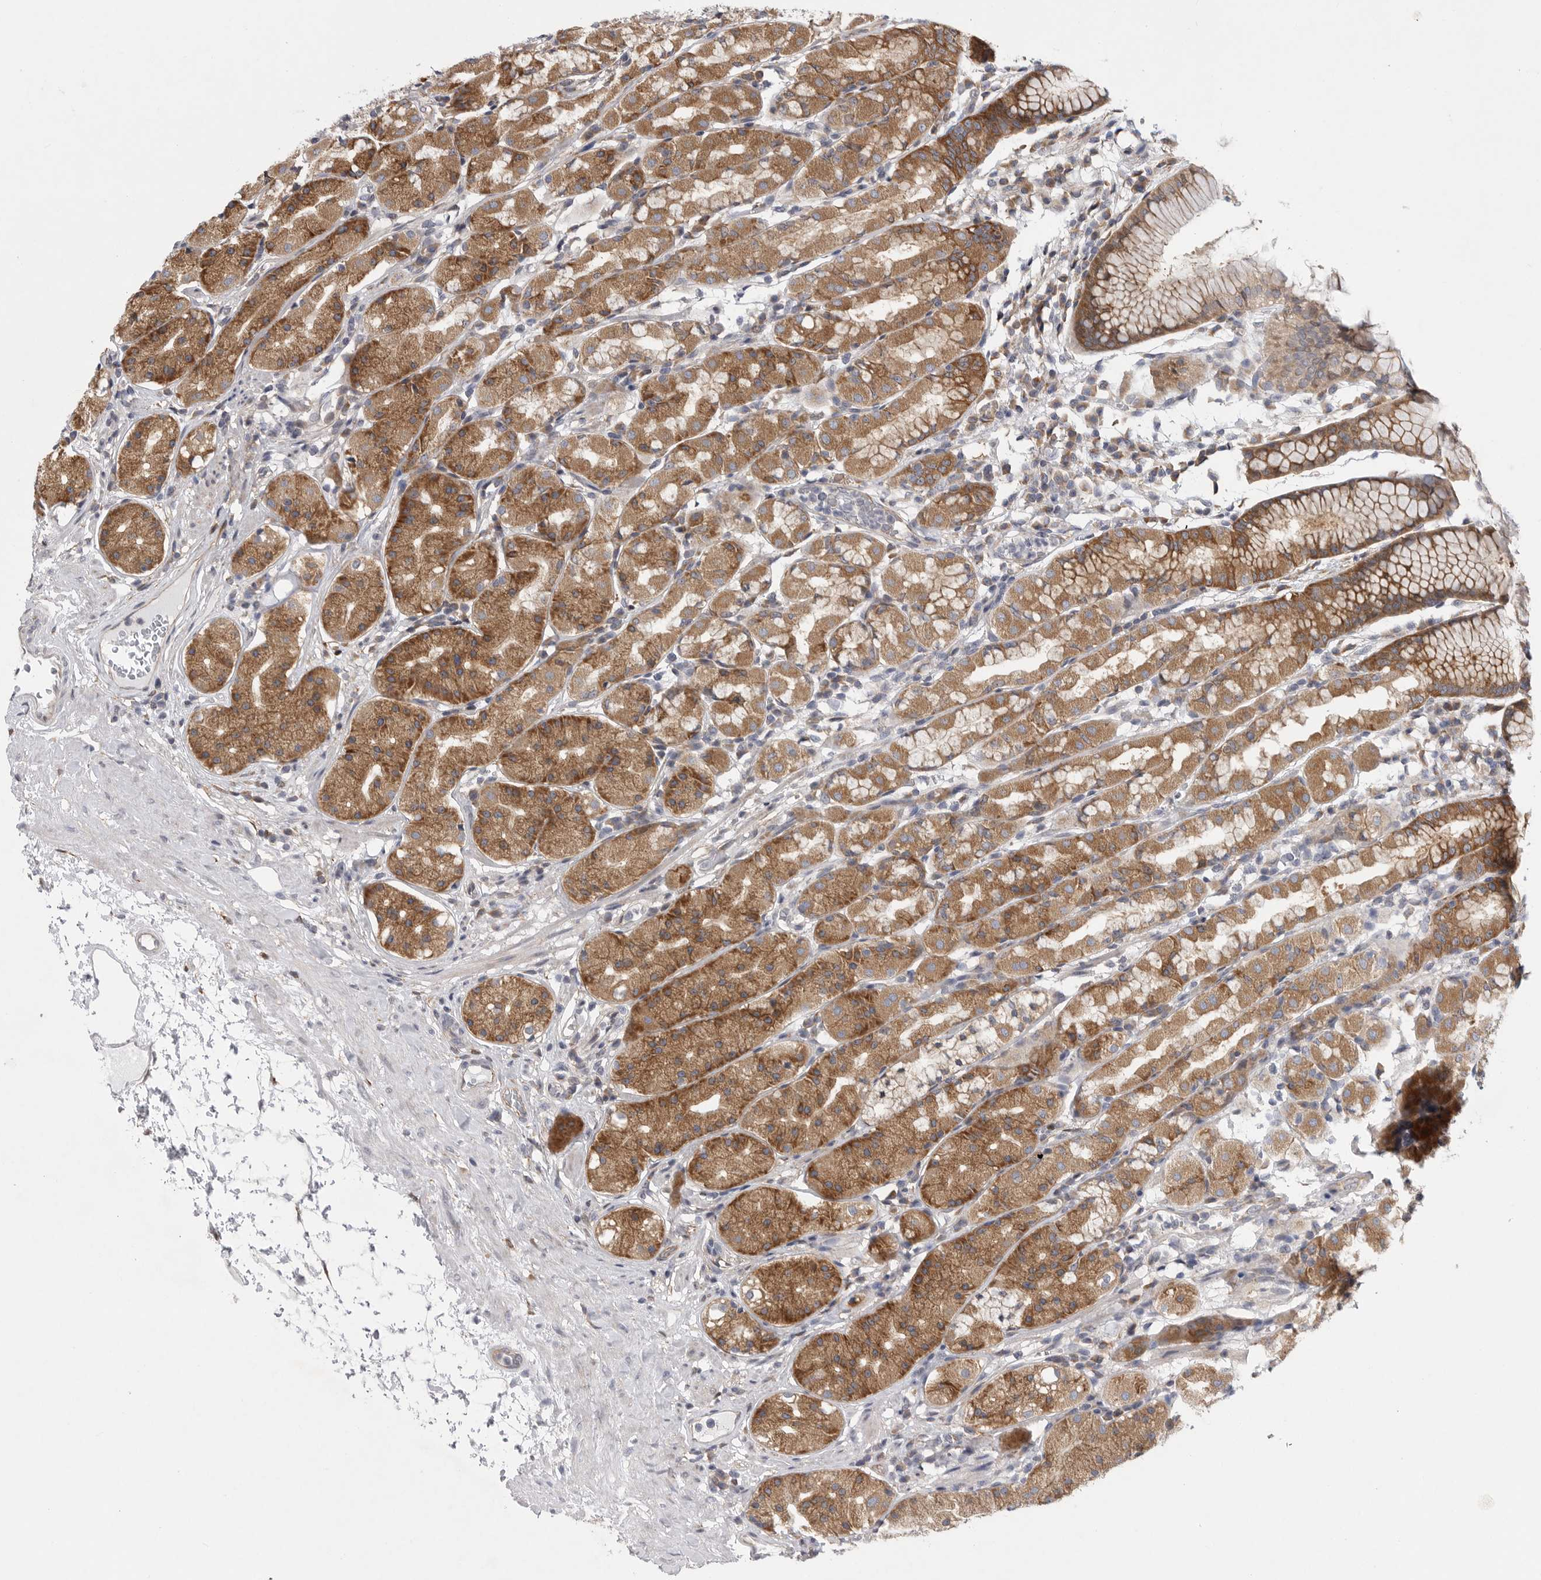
{"staining": {"intensity": "moderate", "quantity": ">75%", "location": "cytoplasmic/membranous"}, "tissue": "stomach", "cell_type": "Glandular cells", "image_type": "normal", "snomed": [{"axis": "morphology", "description": "Normal tissue, NOS"}, {"axis": "topography", "description": "Stomach, lower"}], "caption": "Immunohistochemical staining of normal human stomach shows medium levels of moderate cytoplasmic/membranous expression in approximately >75% of glandular cells.", "gene": "FBXO43", "patient": {"sex": "female", "age": 56}}